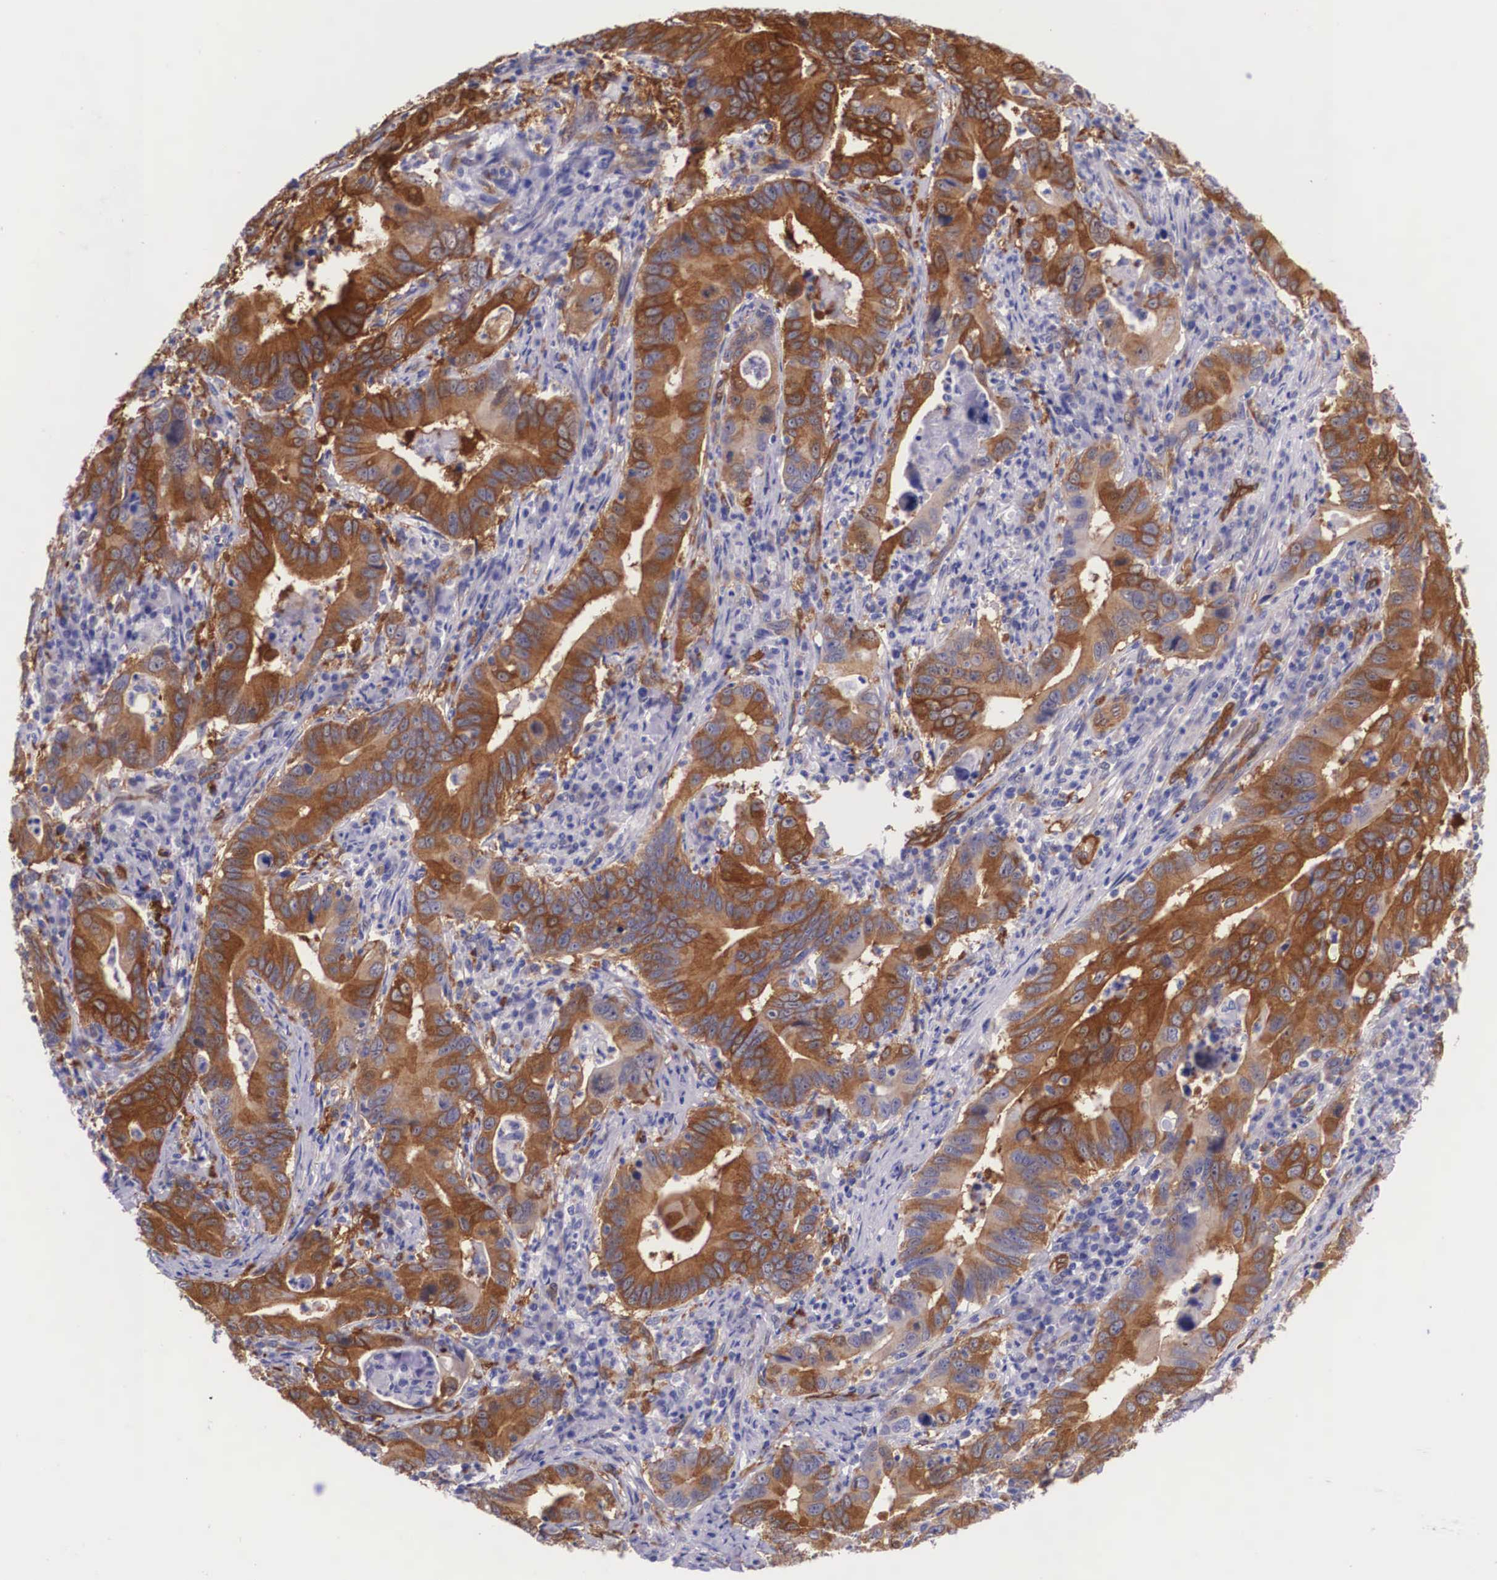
{"staining": {"intensity": "strong", "quantity": ">75%", "location": "cytoplasmic/membranous"}, "tissue": "stomach cancer", "cell_type": "Tumor cells", "image_type": "cancer", "snomed": [{"axis": "morphology", "description": "Adenocarcinoma, NOS"}, {"axis": "topography", "description": "Stomach, upper"}], "caption": "Immunohistochemistry micrograph of stomach cancer (adenocarcinoma) stained for a protein (brown), which displays high levels of strong cytoplasmic/membranous positivity in about >75% of tumor cells.", "gene": "BCAR1", "patient": {"sex": "male", "age": 63}}